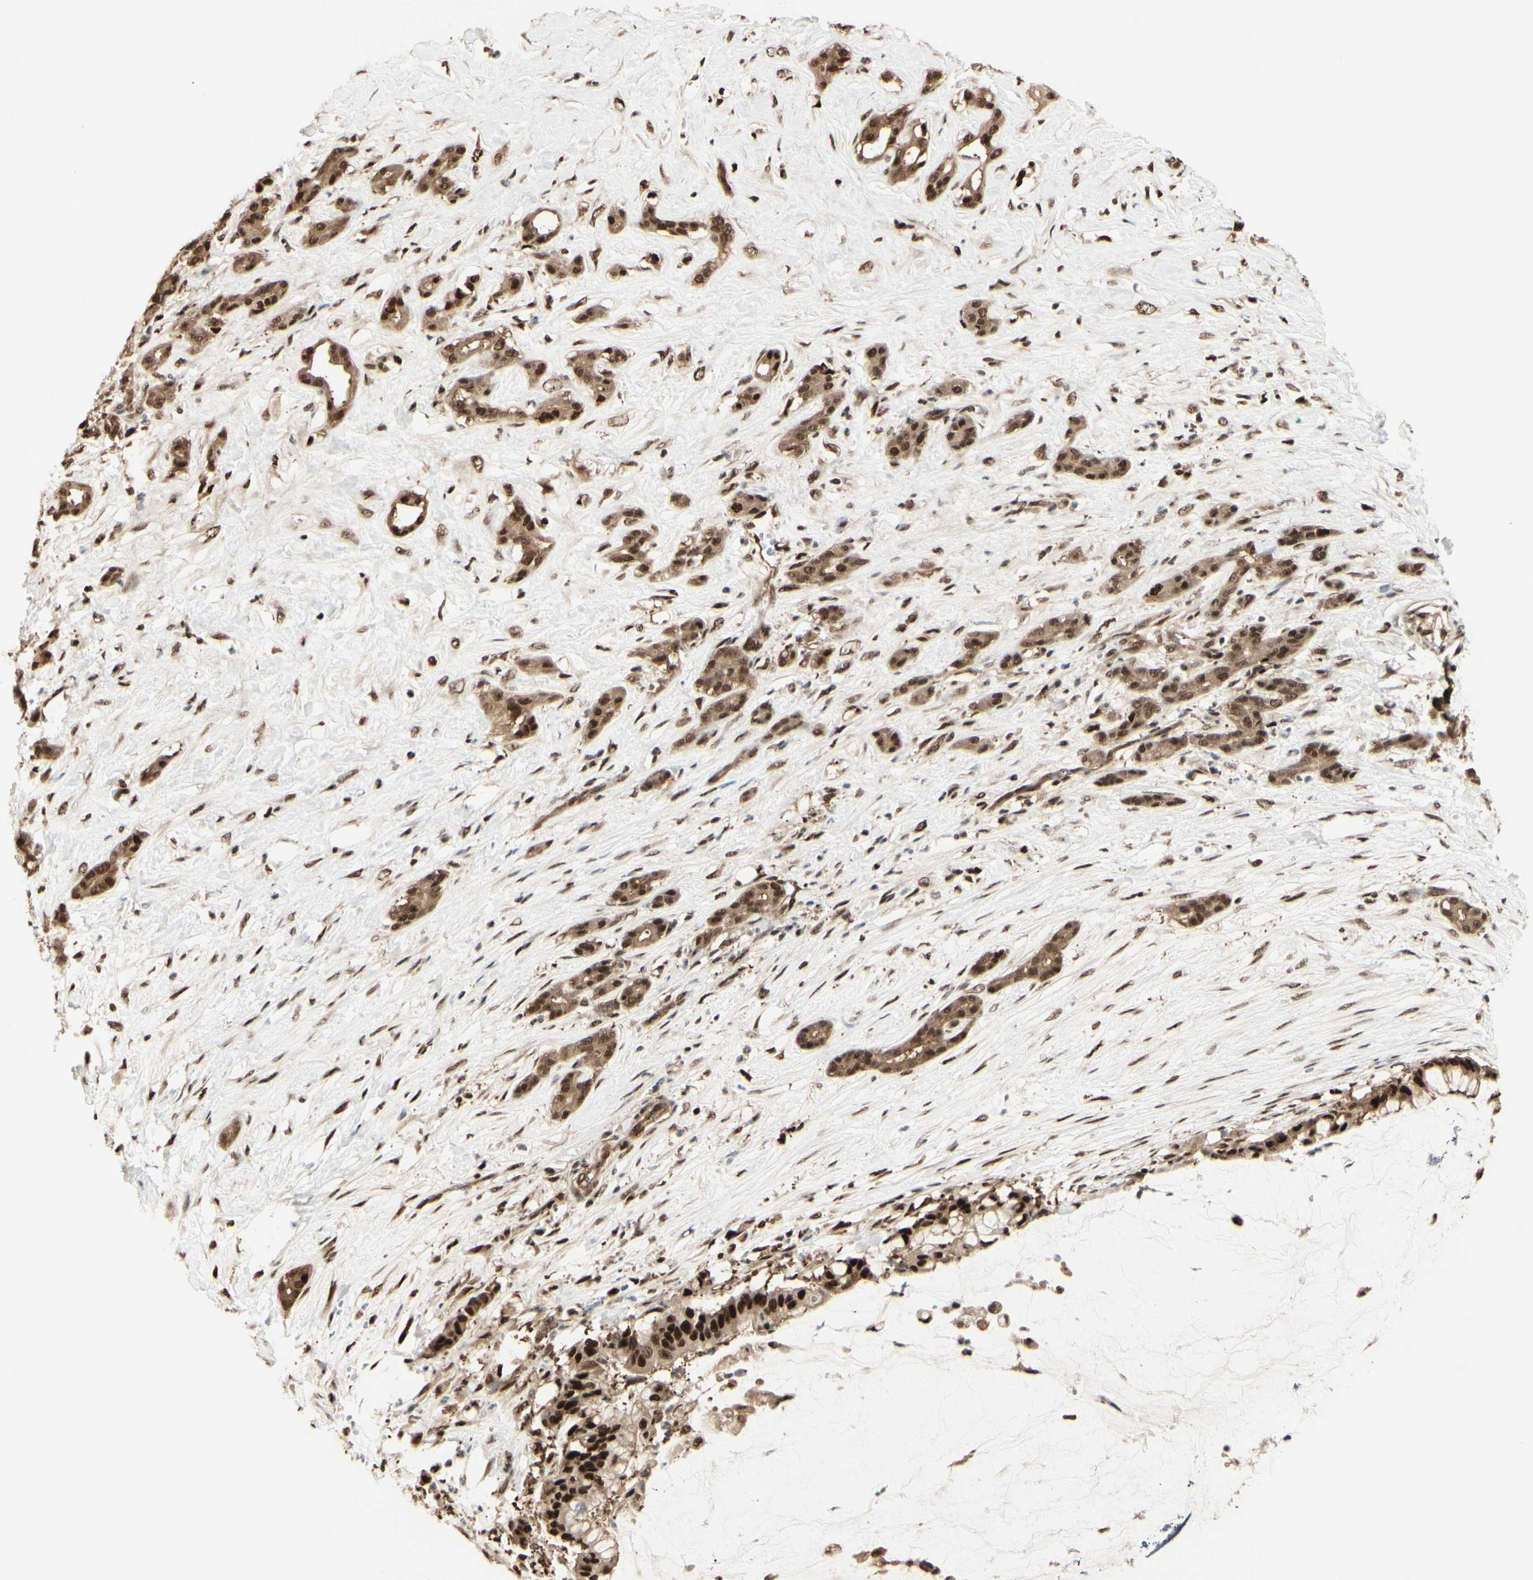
{"staining": {"intensity": "strong", "quantity": ">75%", "location": "cytoplasmic/membranous,nuclear"}, "tissue": "pancreatic cancer", "cell_type": "Tumor cells", "image_type": "cancer", "snomed": [{"axis": "morphology", "description": "Adenocarcinoma, NOS"}, {"axis": "topography", "description": "Pancreas"}], "caption": "Immunohistochemistry (IHC) staining of pancreatic cancer, which shows high levels of strong cytoplasmic/membranous and nuclear positivity in about >75% of tumor cells indicating strong cytoplasmic/membranous and nuclear protein staining. The staining was performed using DAB (brown) for protein detection and nuclei were counterstained in hematoxylin (blue).", "gene": "HSF1", "patient": {"sex": "male", "age": 41}}